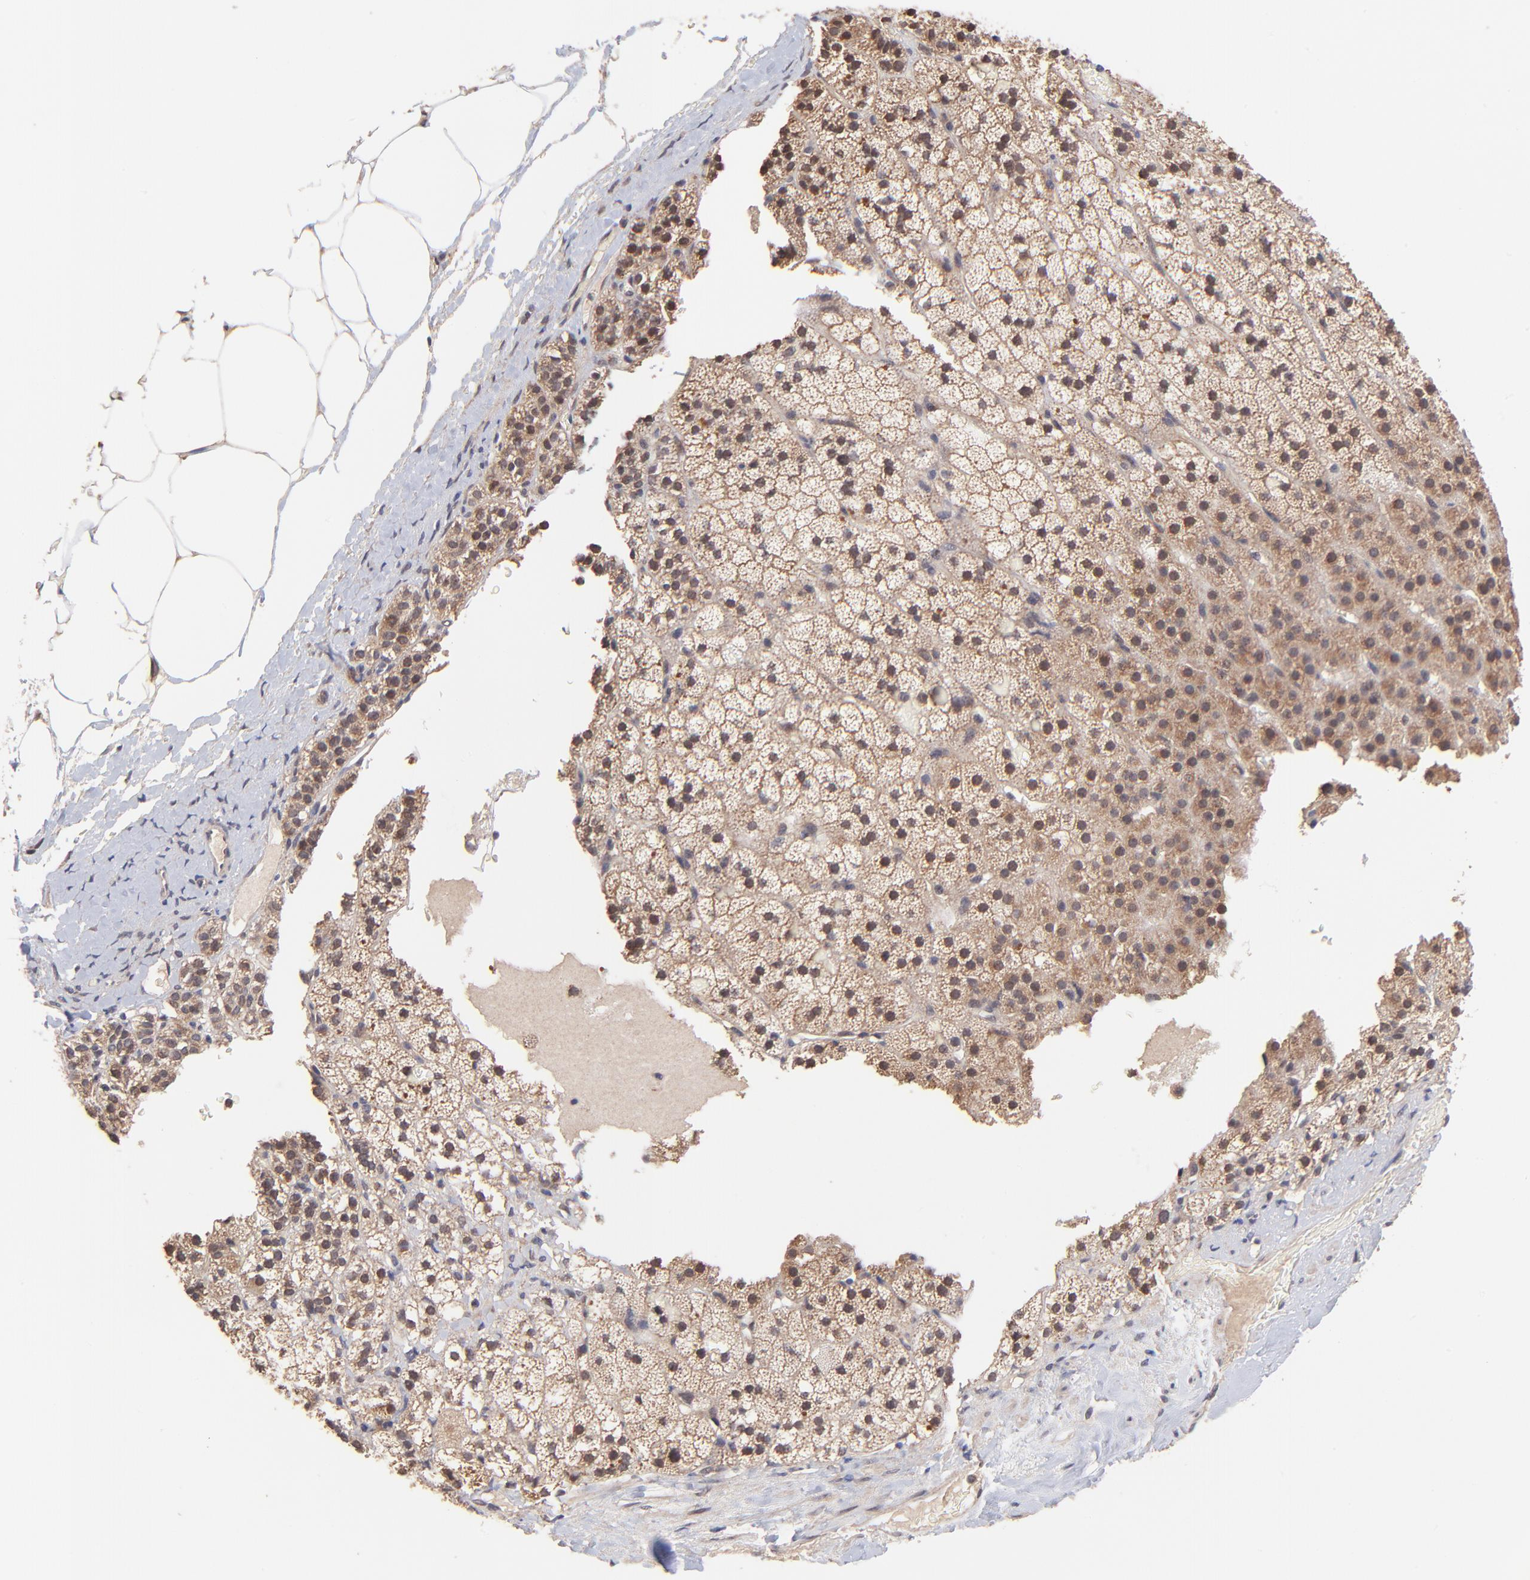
{"staining": {"intensity": "moderate", "quantity": ">75%", "location": "cytoplasmic/membranous"}, "tissue": "adrenal gland", "cell_type": "Glandular cells", "image_type": "normal", "snomed": [{"axis": "morphology", "description": "Normal tissue, NOS"}, {"axis": "topography", "description": "Adrenal gland"}], "caption": "The image exhibits immunohistochemical staining of benign adrenal gland. There is moderate cytoplasmic/membranous positivity is identified in approximately >75% of glandular cells.", "gene": "BAIAP2L2", "patient": {"sex": "male", "age": 35}}